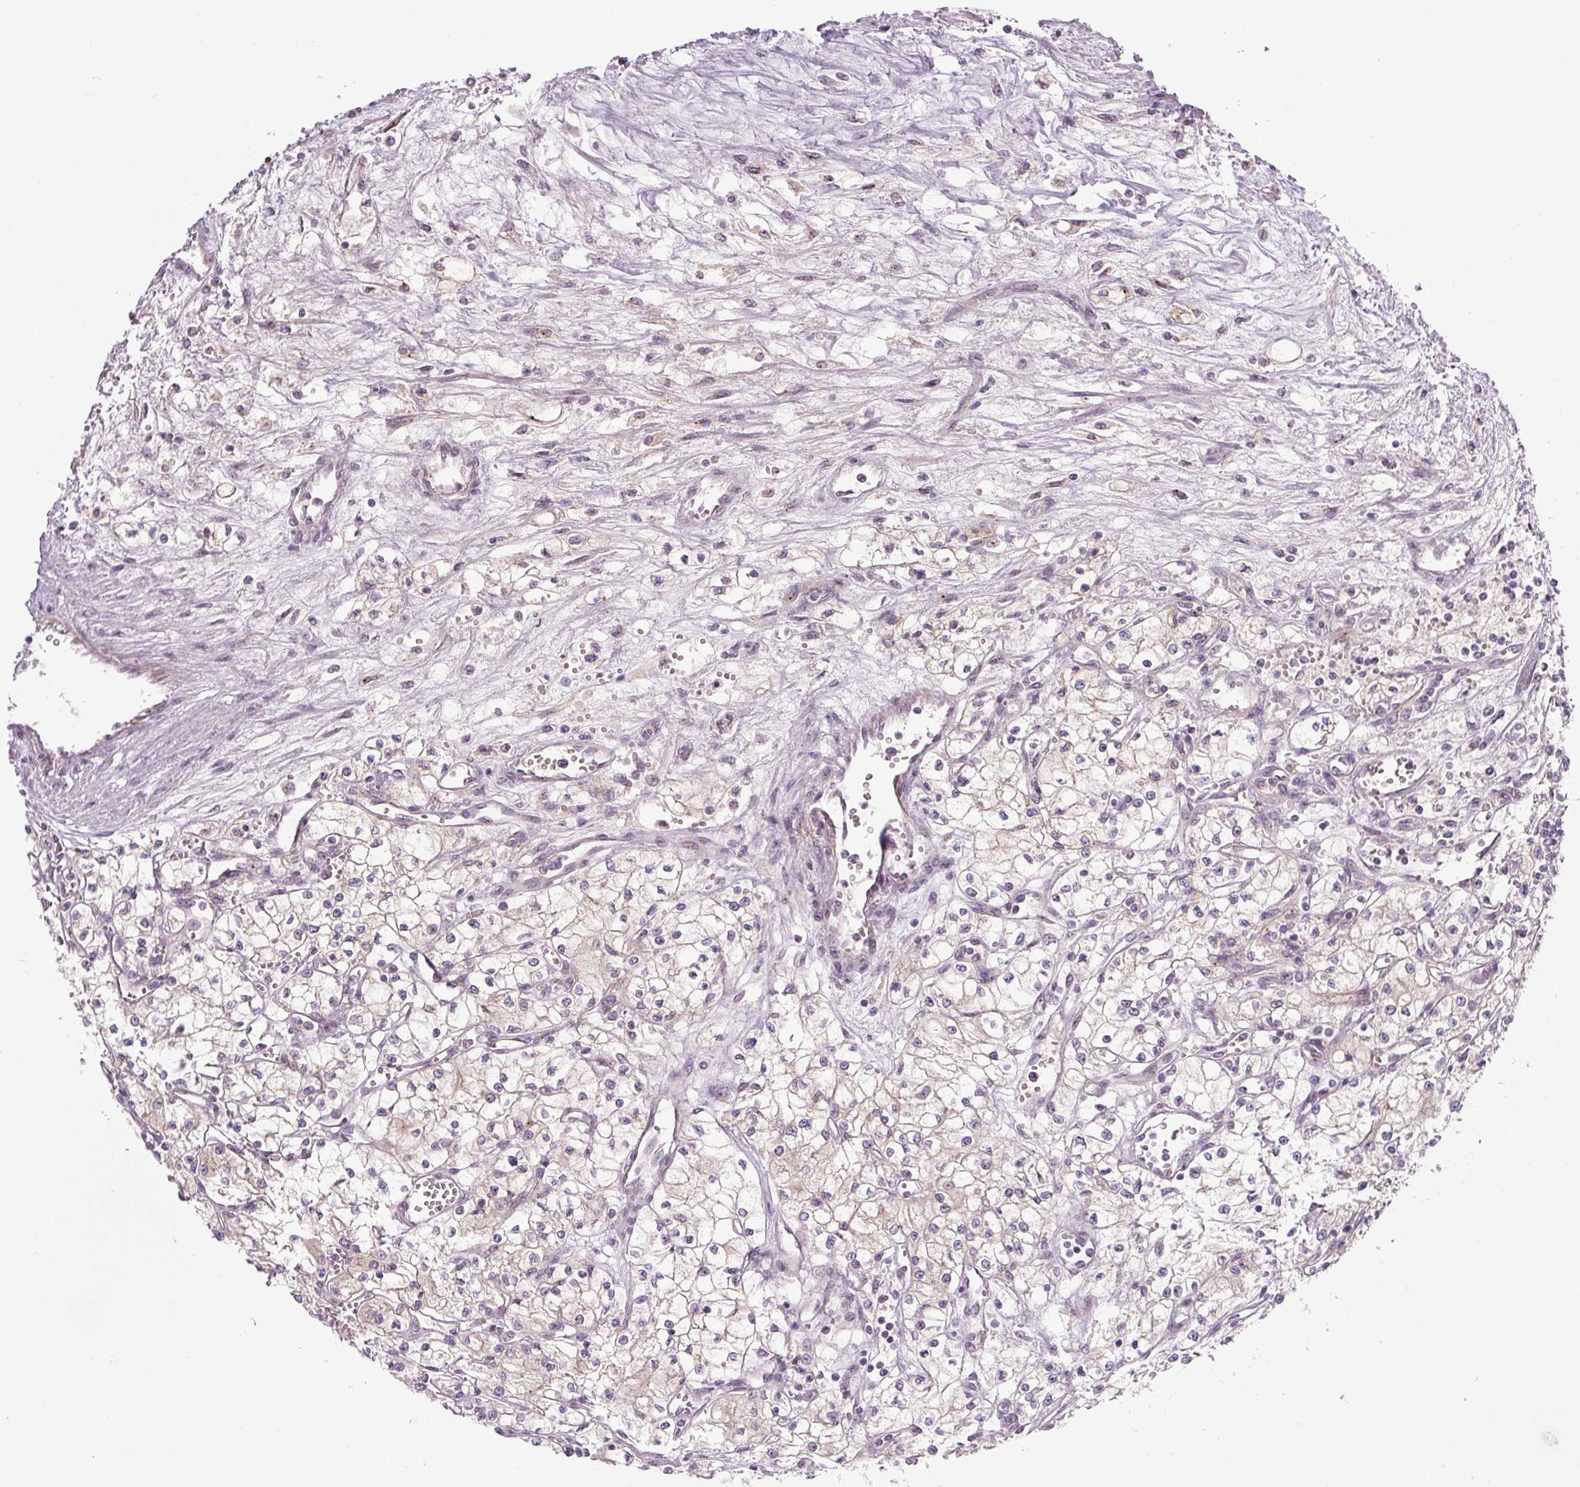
{"staining": {"intensity": "weak", "quantity": "<25%", "location": "cytoplasmic/membranous"}, "tissue": "renal cancer", "cell_type": "Tumor cells", "image_type": "cancer", "snomed": [{"axis": "morphology", "description": "Adenocarcinoma, NOS"}, {"axis": "topography", "description": "Kidney"}], "caption": "Image shows no significant protein positivity in tumor cells of renal cancer.", "gene": "PCM1", "patient": {"sex": "male", "age": 59}}